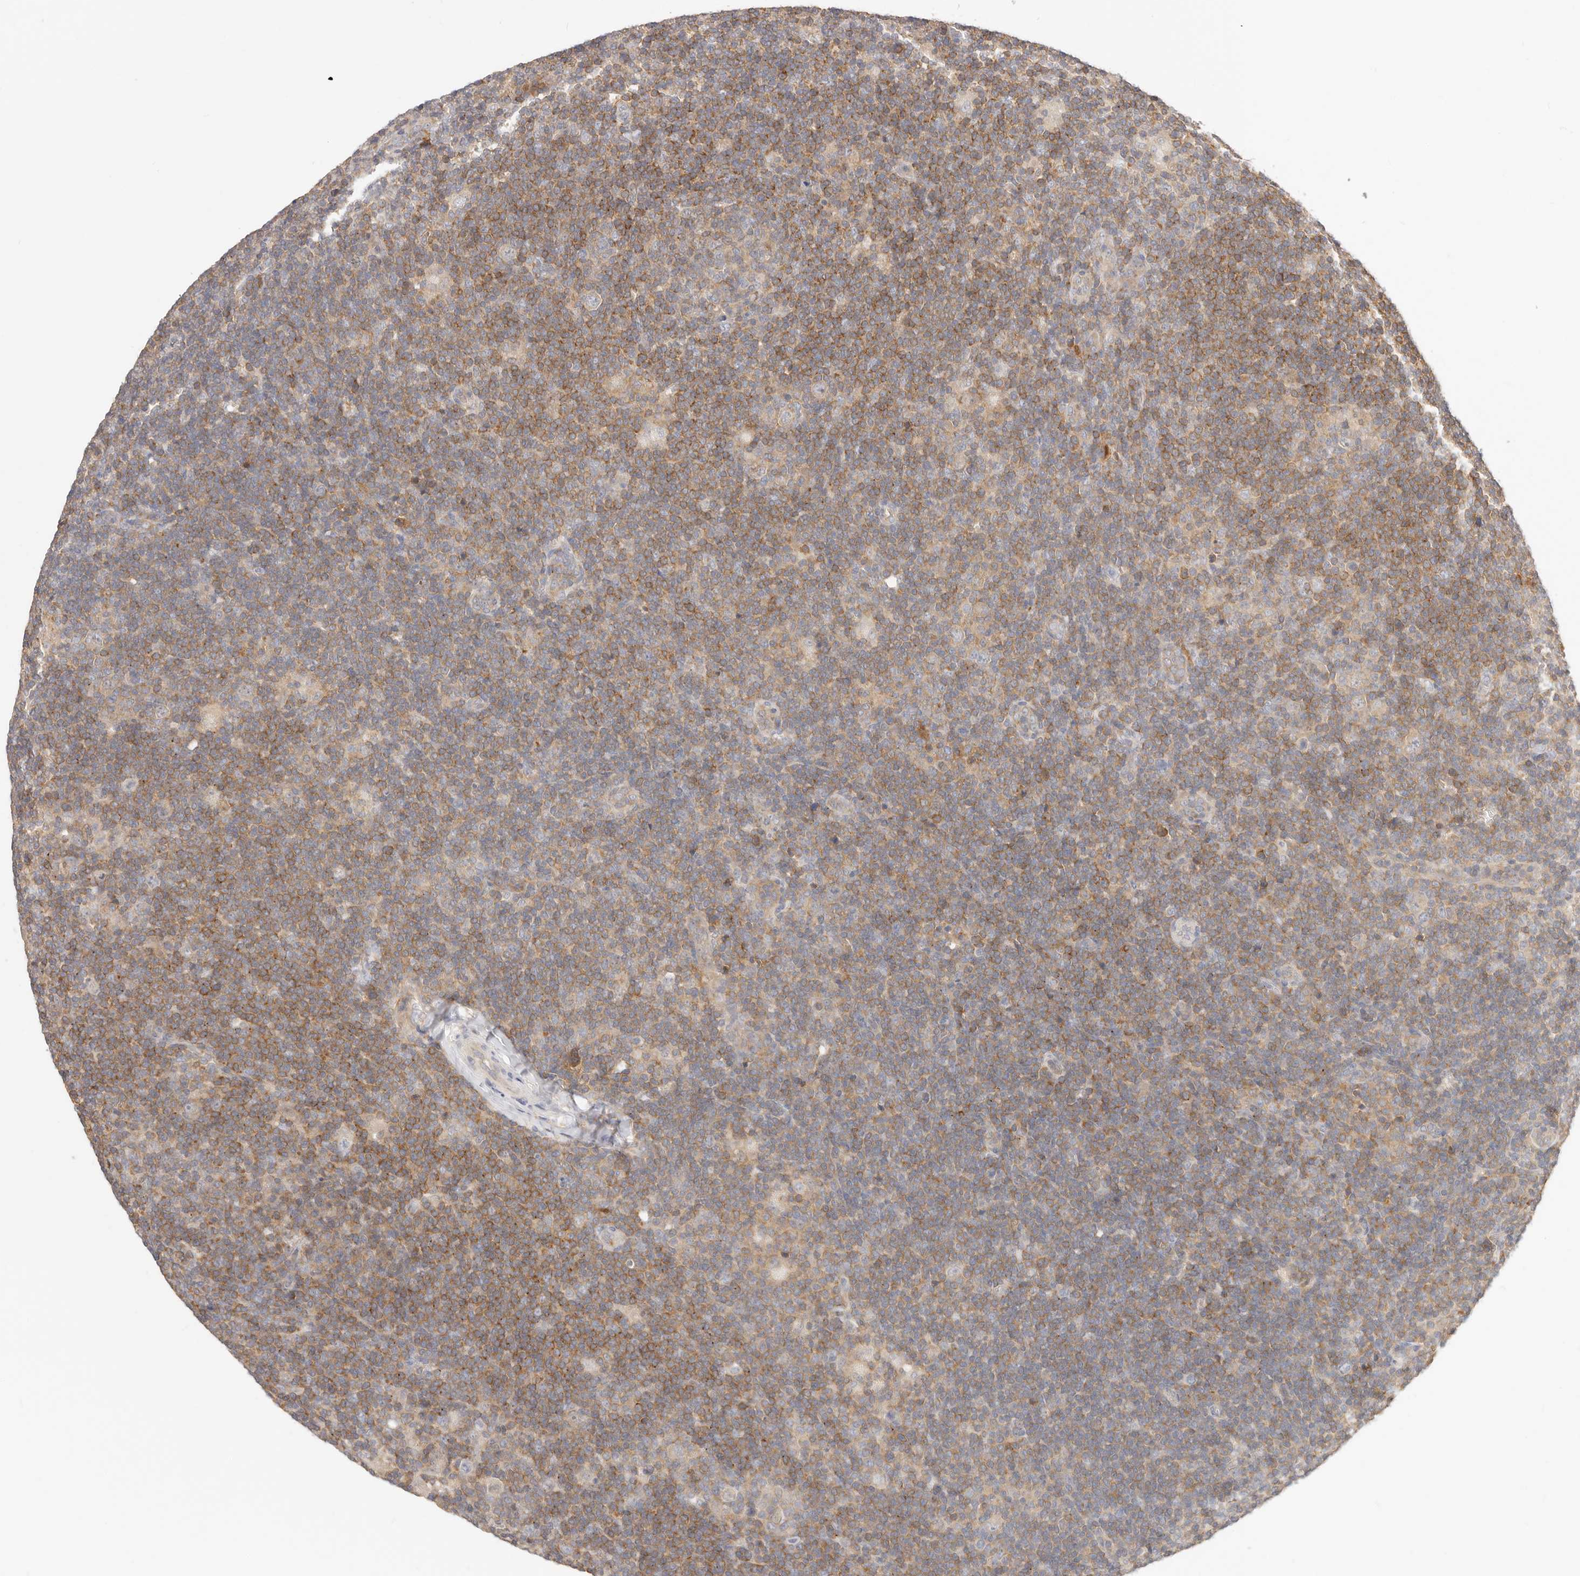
{"staining": {"intensity": "negative", "quantity": "none", "location": "none"}, "tissue": "lymphoma", "cell_type": "Tumor cells", "image_type": "cancer", "snomed": [{"axis": "morphology", "description": "Hodgkin's disease, NOS"}, {"axis": "topography", "description": "Lymph node"}], "caption": "Human lymphoma stained for a protein using IHC shows no positivity in tumor cells.", "gene": "DTNBP1", "patient": {"sex": "female", "age": 57}}